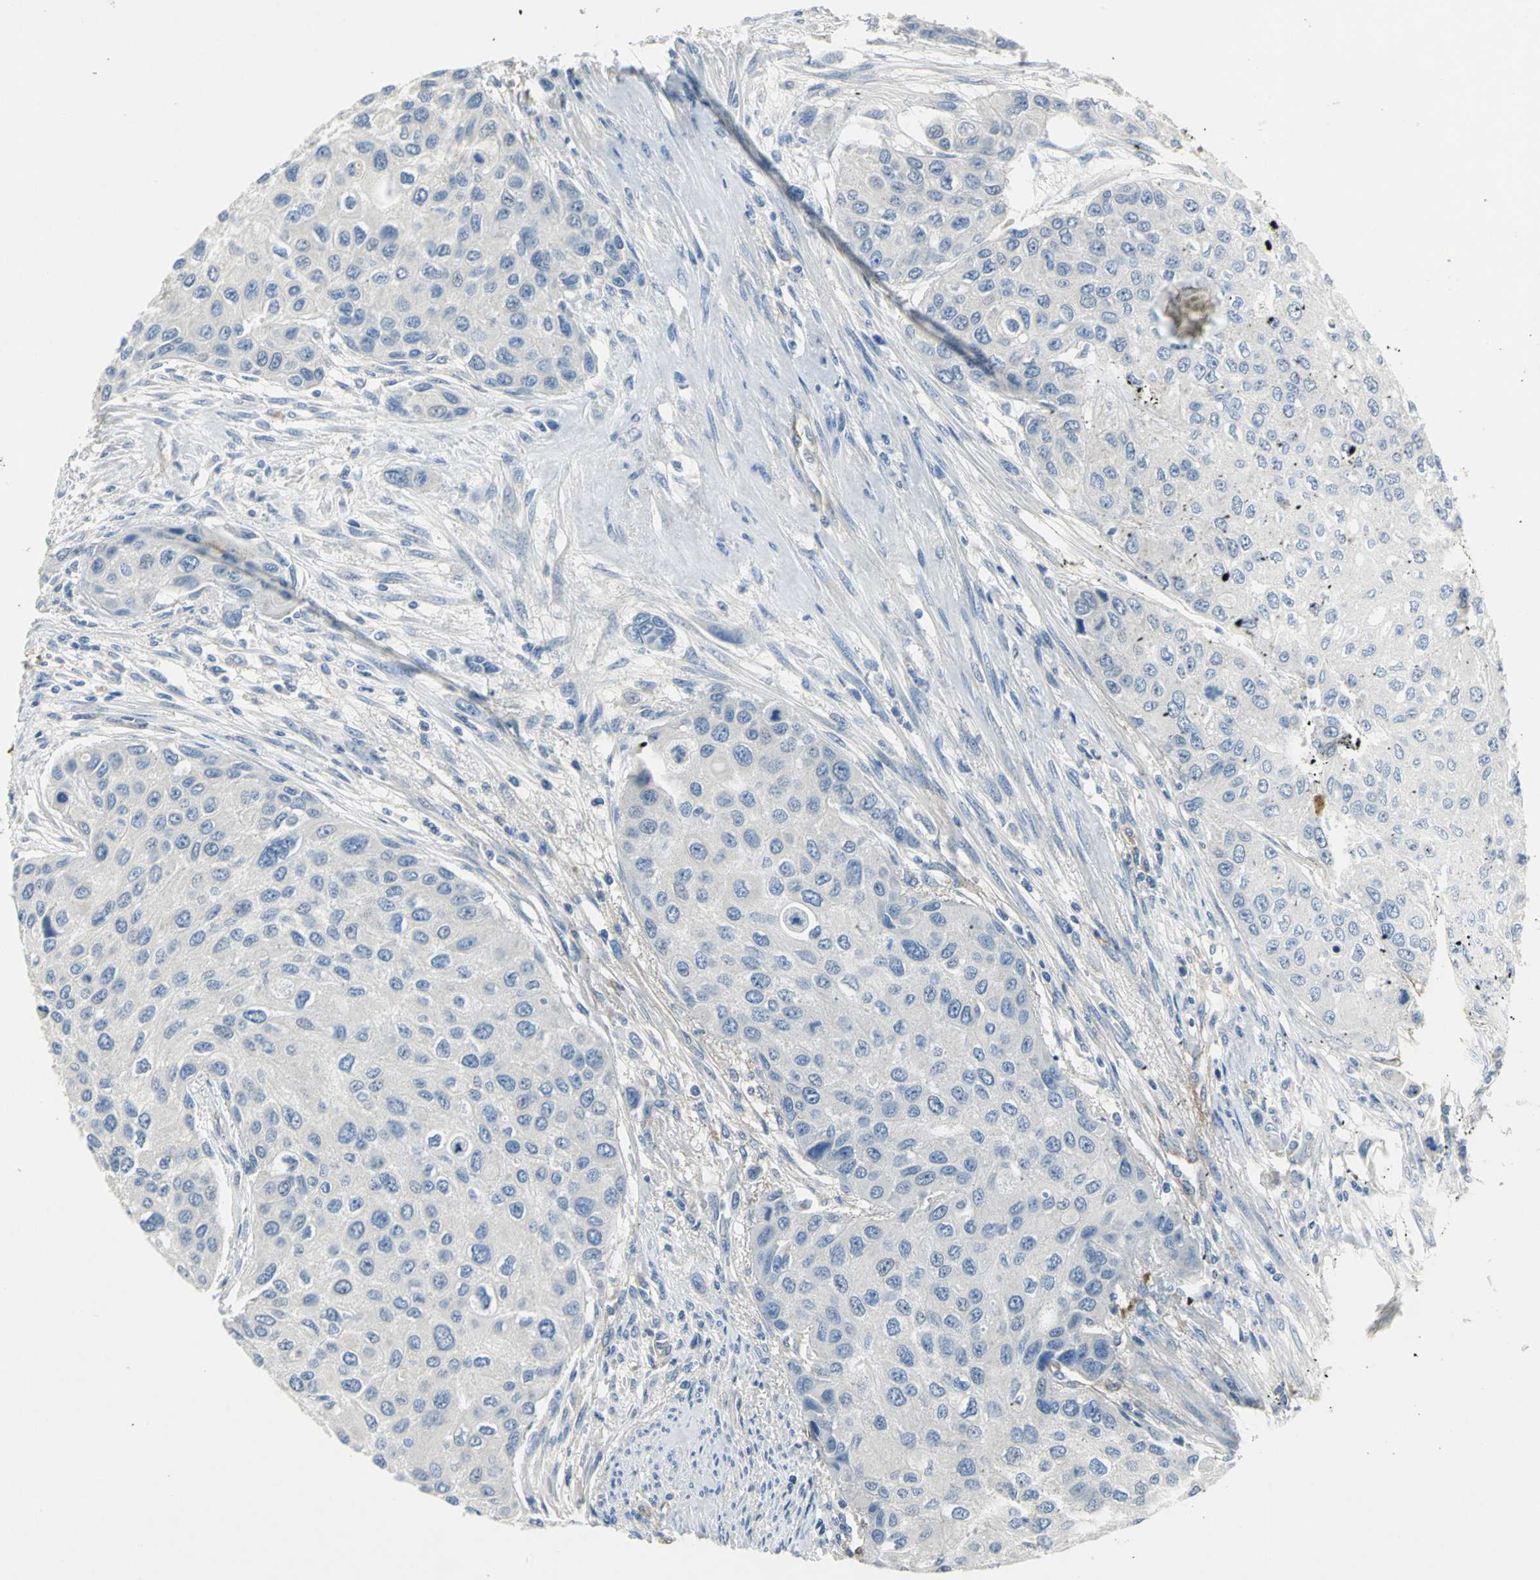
{"staining": {"intensity": "negative", "quantity": "none", "location": "none"}, "tissue": "urothelial cancer", "cell_type": "Tumor cells", "image_type": "cancer", "snomed": [{"axis": "morphology", "description": "Urothelial carcinoma, High grade"}, {"axis": "topography", "description": "Urinary bladder"}], "caption": "Micrograph shows no protein expression in tumor cells of high-grade urothelial carcinoma tissue. (DAB (3,3'-diaminobenzidine) immunohistochemistry (IHC) with hematoxylin counter stain).", "gene": "EFNB3", "patient": {"sex": "female", "age": 56}}